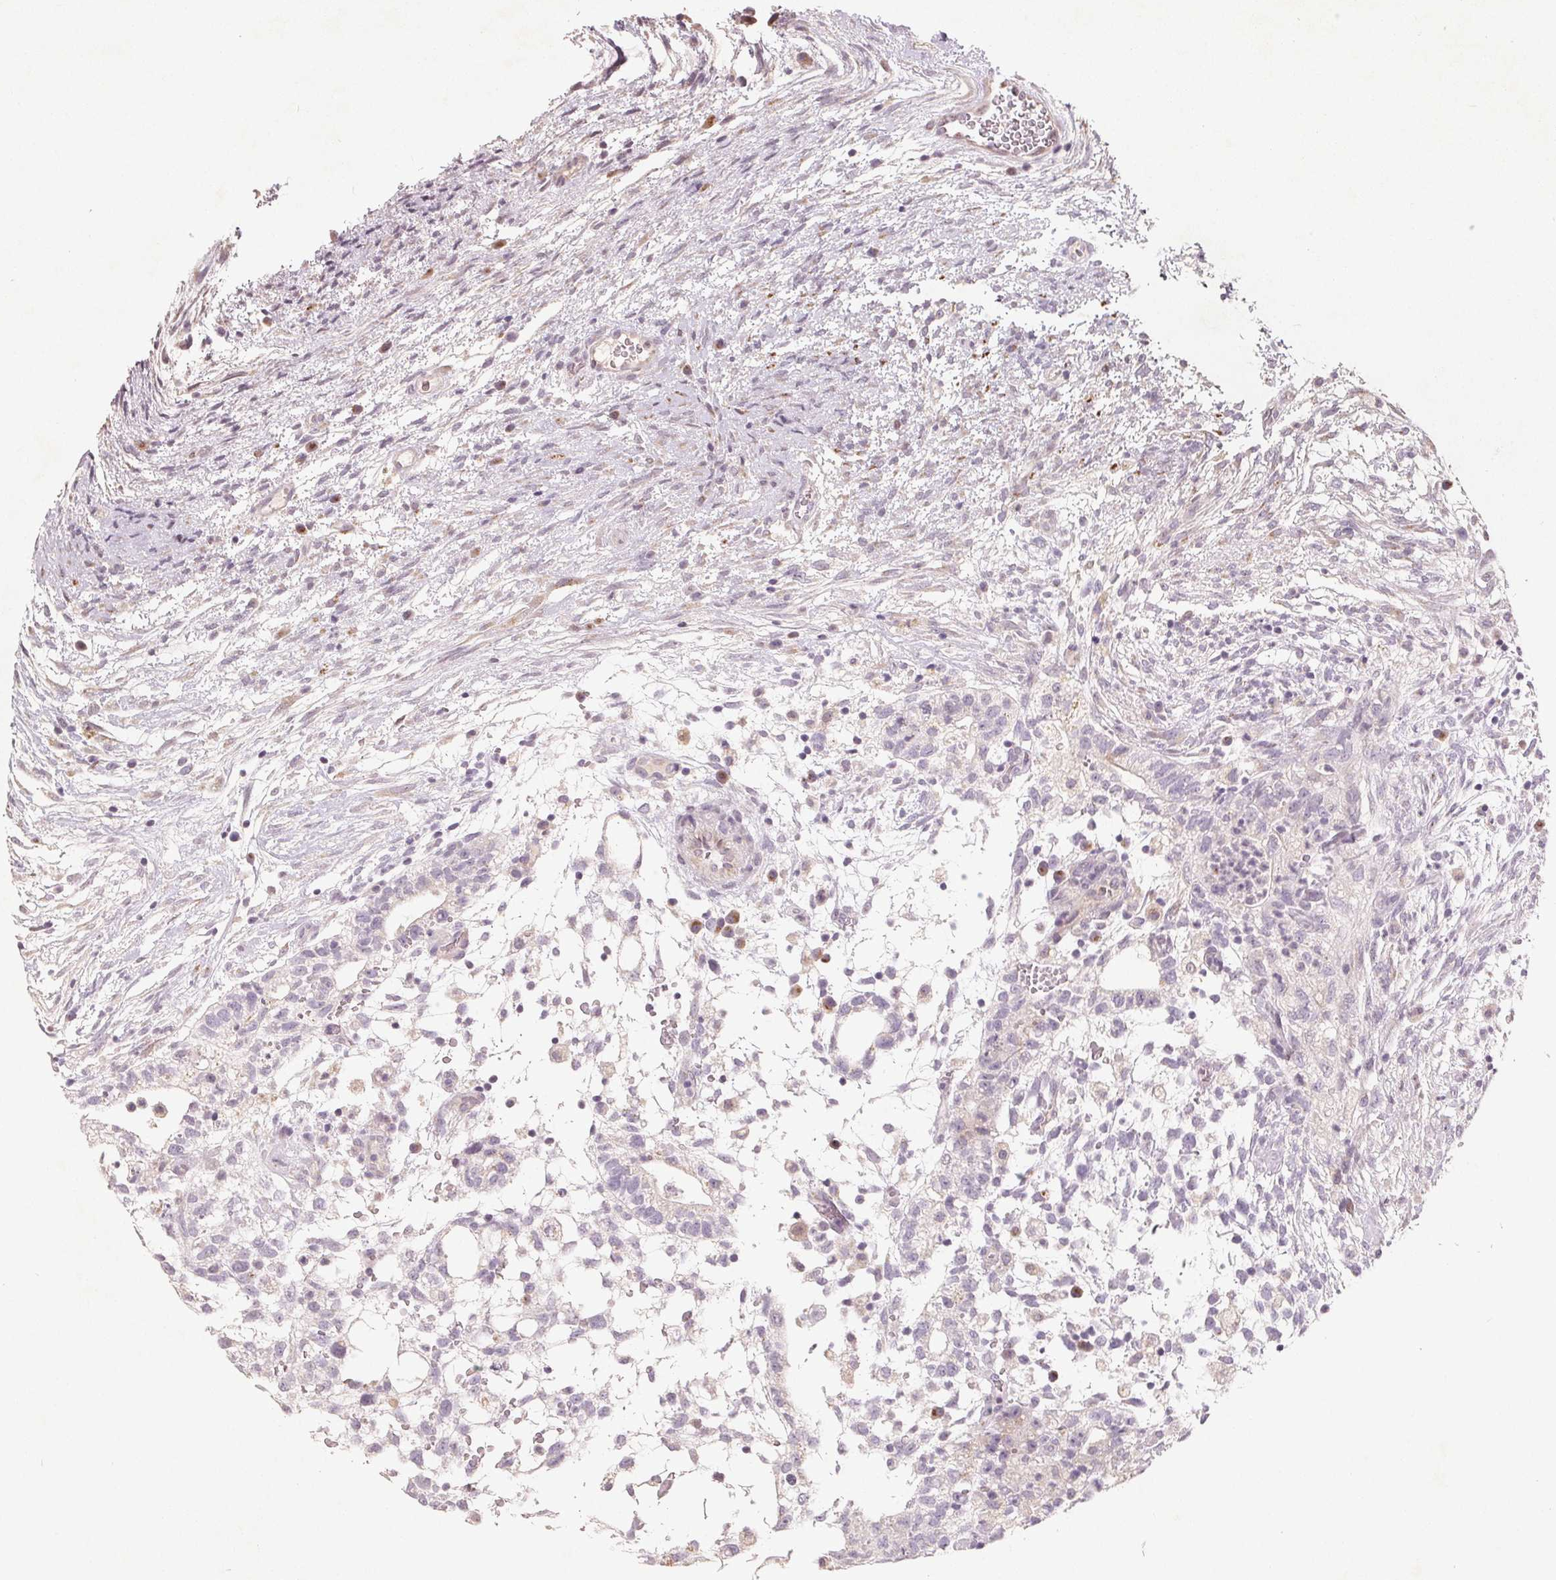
{"staining": {"intensity": "negative", "quantity": "none", "location": "none"}, "tissue": "testis cancer", "cell_type": "Tumor cells", "image_type": "cancer", "snomed": [{"axis": "morphology", "description": "Carcinoma, Embryonal, NOS"}, {"axis": "topography", "description": "Testis"}], "caption": "Protein analysis of testis cancer (embryonal carcinoma) demonstrates no significant positivity in tumor cells.", "gene": "TMSB15B", "patient": {"sex": "male", "age": 32}}